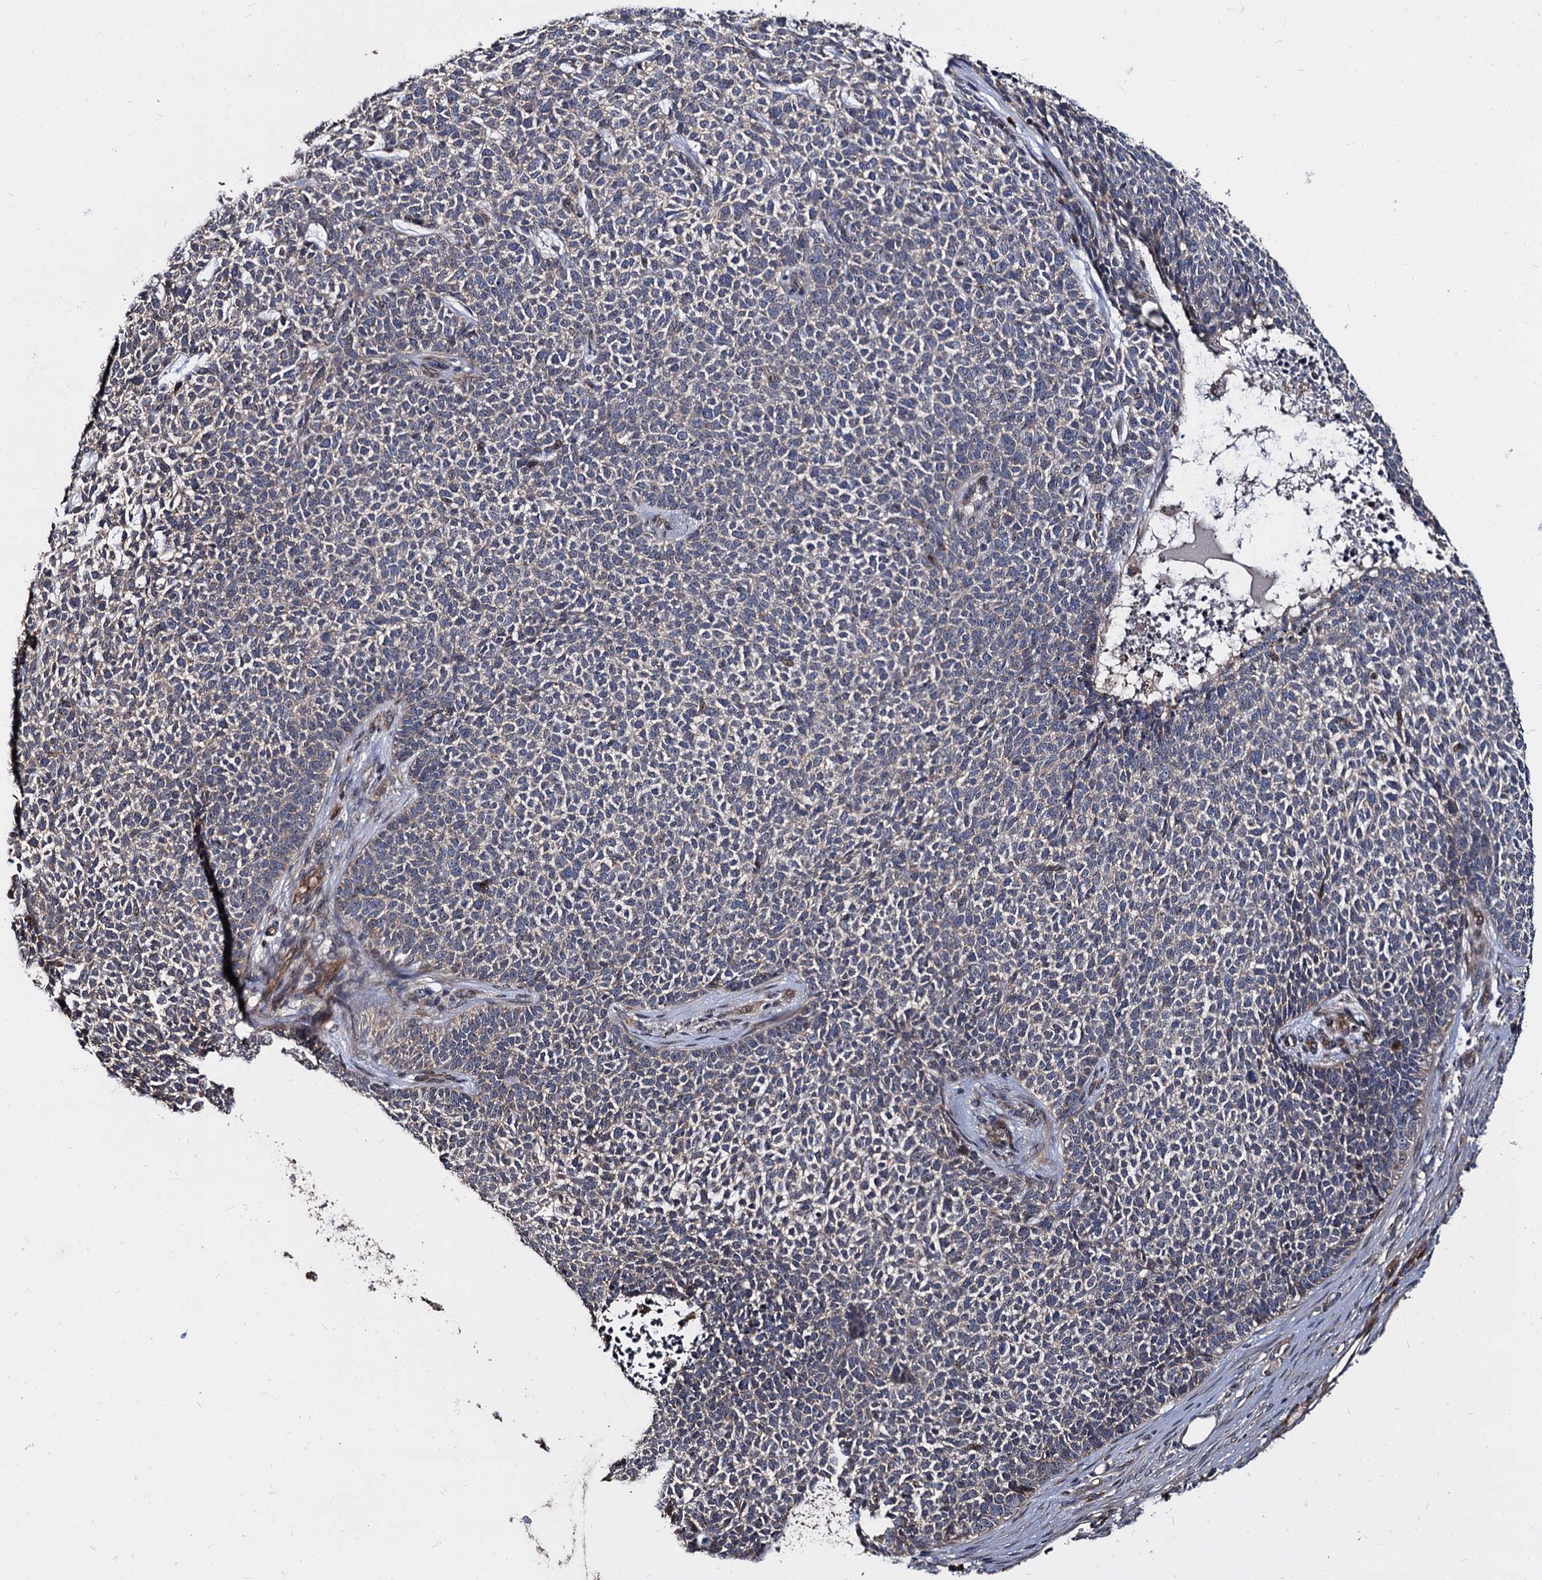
{"staining": {"intensity": "weak", "quantity": "<25%", "location": "cytoplasmic/membranous"}, "tissue": "skin cancer", "cell_type": "Tumor cells", "image_type": "cancer", "snomed": [{"axis": "morphology", "description": "Basal cell carcinoma"}, {"axis": "topography", "description": "Skin"}], "caption": "There is no significant positivity in tumor cells of basal cell carcinoma (skin).", "gene": "WWC3", "patient": {"sex": "female", "age": 84}}